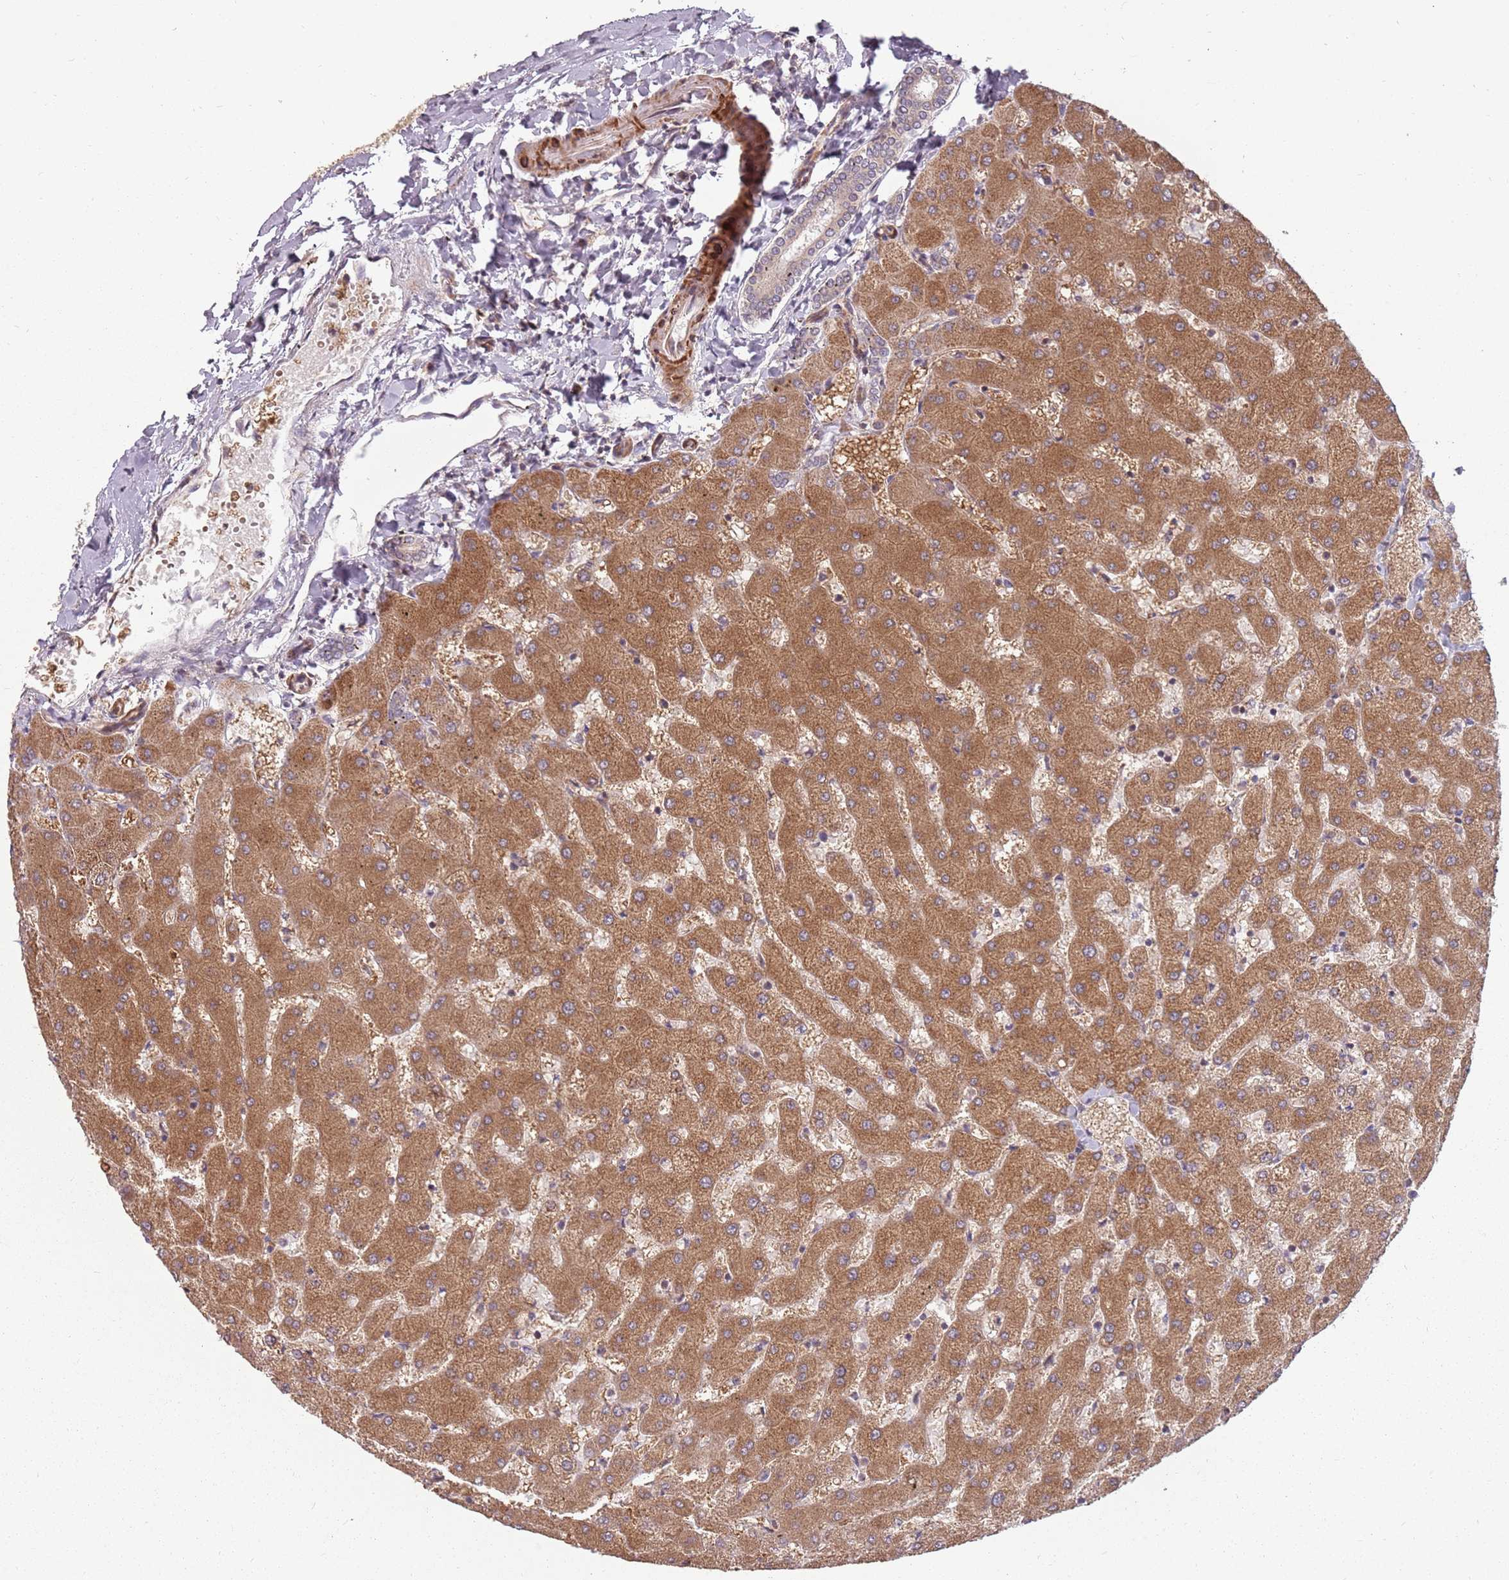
{"staining": {"intensity": "weak", "quantity": "<25%", "location": "cytoplasmic/membranous"}, "tissue": "liver", "cell_type": "Cholangiocytes", "image_type": "normal", "snomed": [{"axis": "morphology", "description": "Normal tissue, NOS"}, {"axis": "topography", "description": "Liver"}], "caption": "Histopathology image shows no protein expression in cholangiocytes of unremarkable liver.", "gene": "PLD6", "patient": {"sex": "female", "age": 63}}